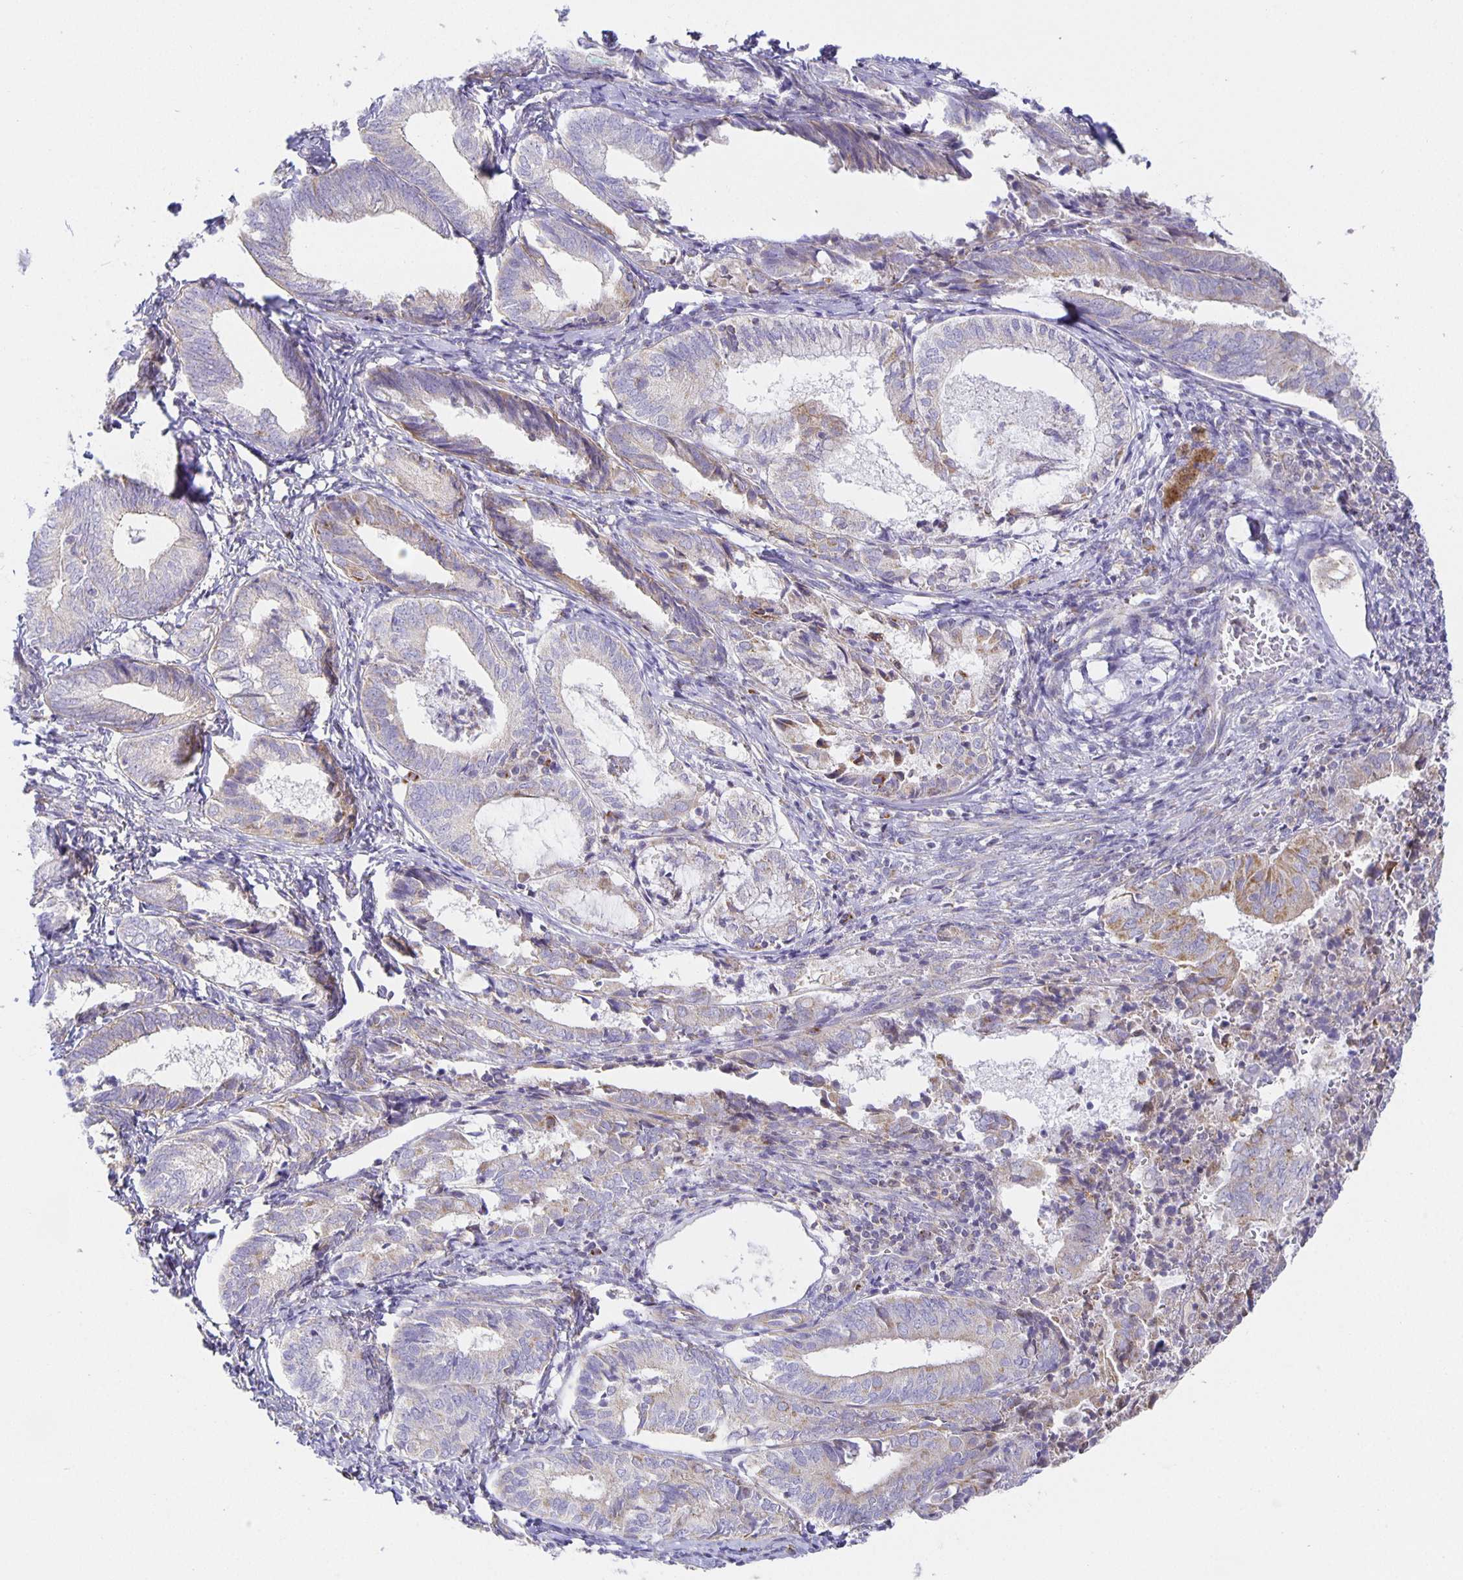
{"staining": {"intensity": "weak", "quantity": "<25%", "location": "cytoplasmic/membranous"}, "tissue": "endometrial cancer", "cell_type": "Tumor cells", "image_type": "cancer", "snomed": [{"axis": "morphology", "description": "Adenocarcinoma, NOS"}, {"axis": "topography", "description": "Endometrium"}], "caption": "Immunohistochemical staining of endometrial cancer displays no significant staining in tumor cells.", "gene": "FLRT3", "patient": {"sex": "female", "age": 87}}